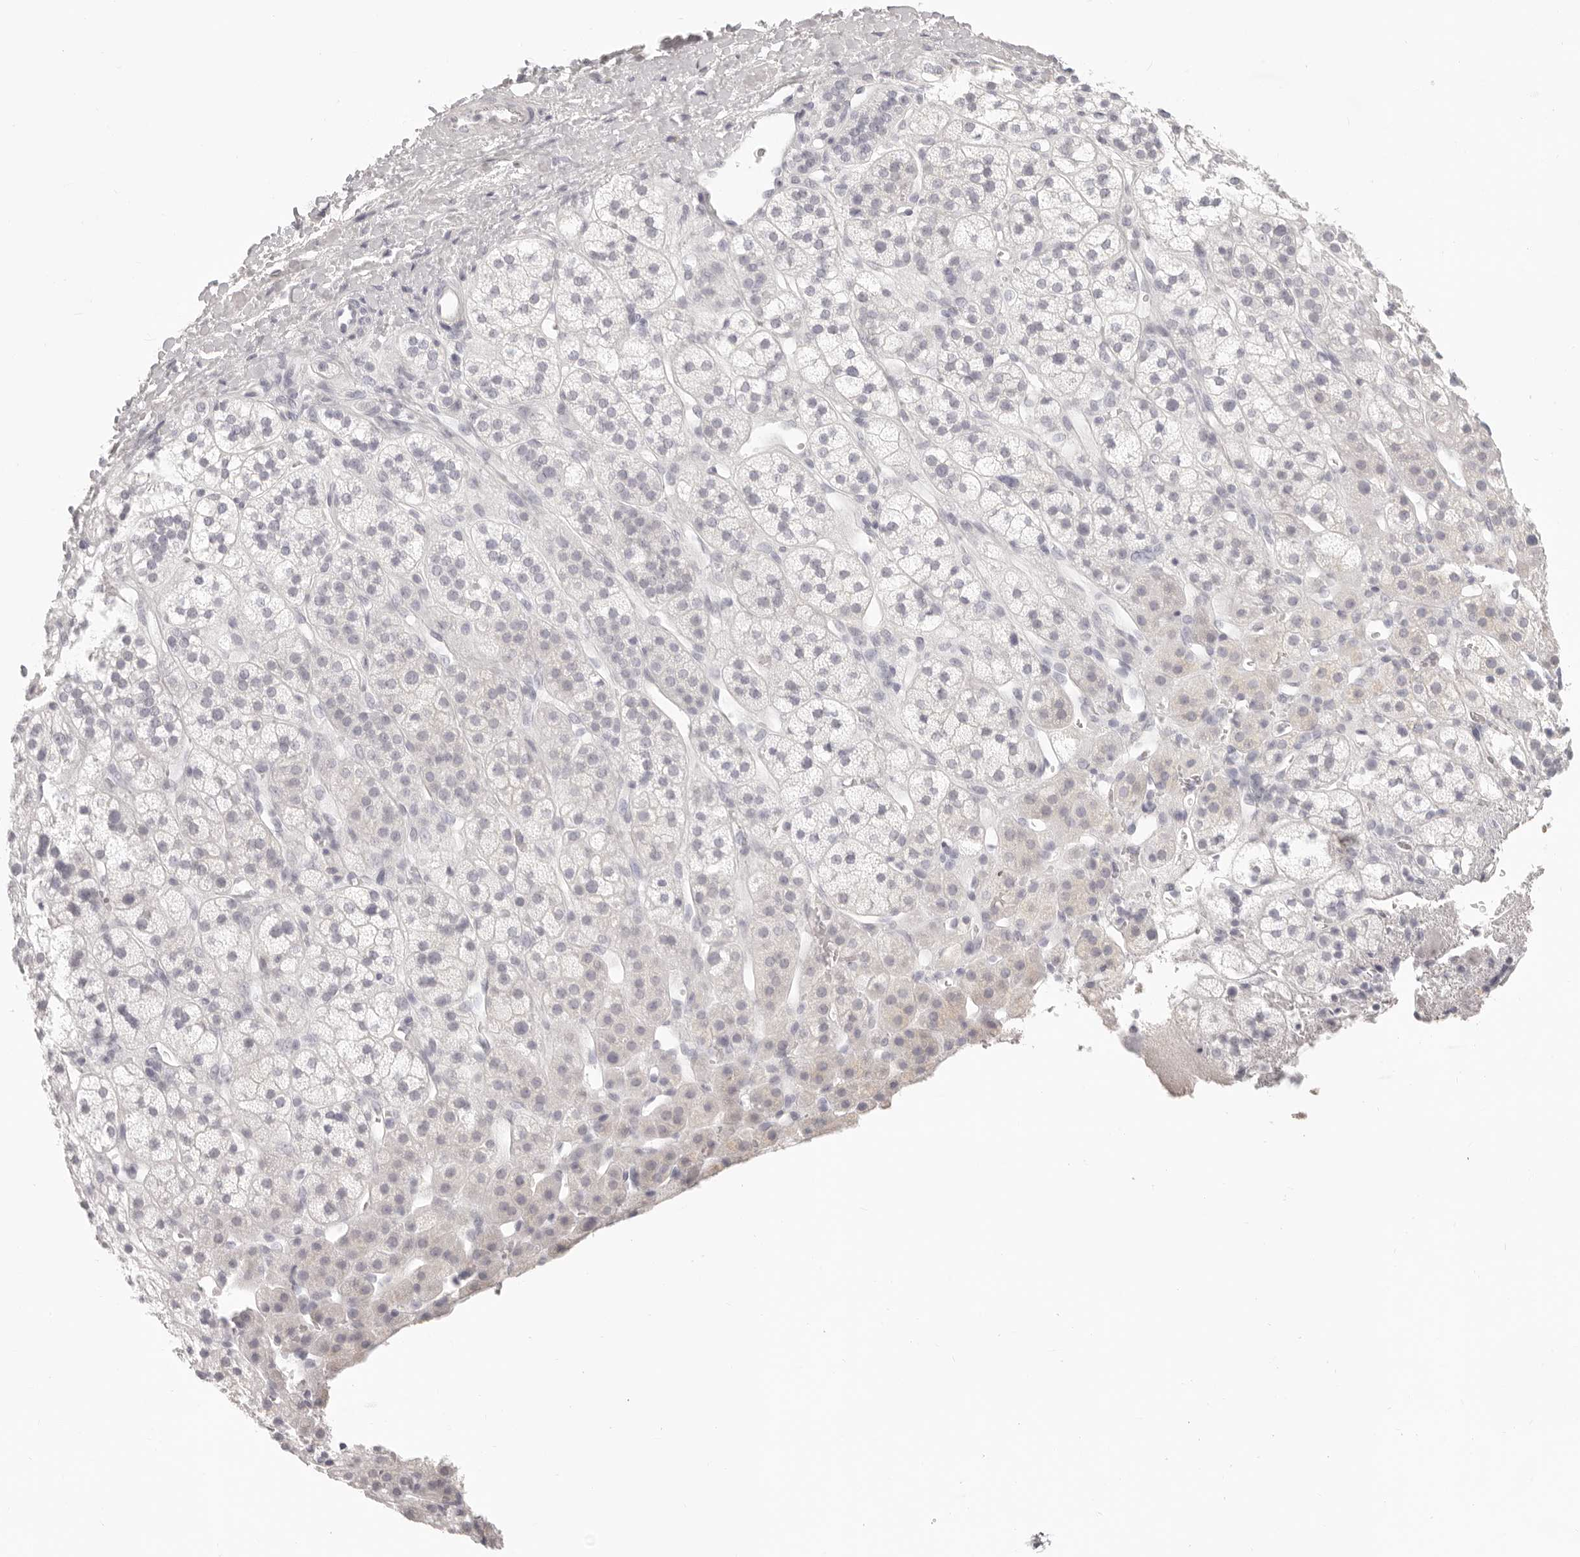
{"staining": {"intensity": "negative", "quantity": "none", "location": "none"}, "tissue": "adrenal gland", "cell_type": "Glandular cells", "image_type": "normal", "snomed": [{"axis": "morphology", "description": "Normal tissue, NOS"}, {"axis": "topography", "description": "Adrenal gland"}], "caption": "Immunohistochemistry (IHC) photomicrograph of unremarkable adrenal gland: adrenal gland stained with DAB (3,3'-diaminobenzidine) displays no significant protein expression in glandular cells.", "gene": "FABP1", "patient": {"sex": "male", "age": 56}}